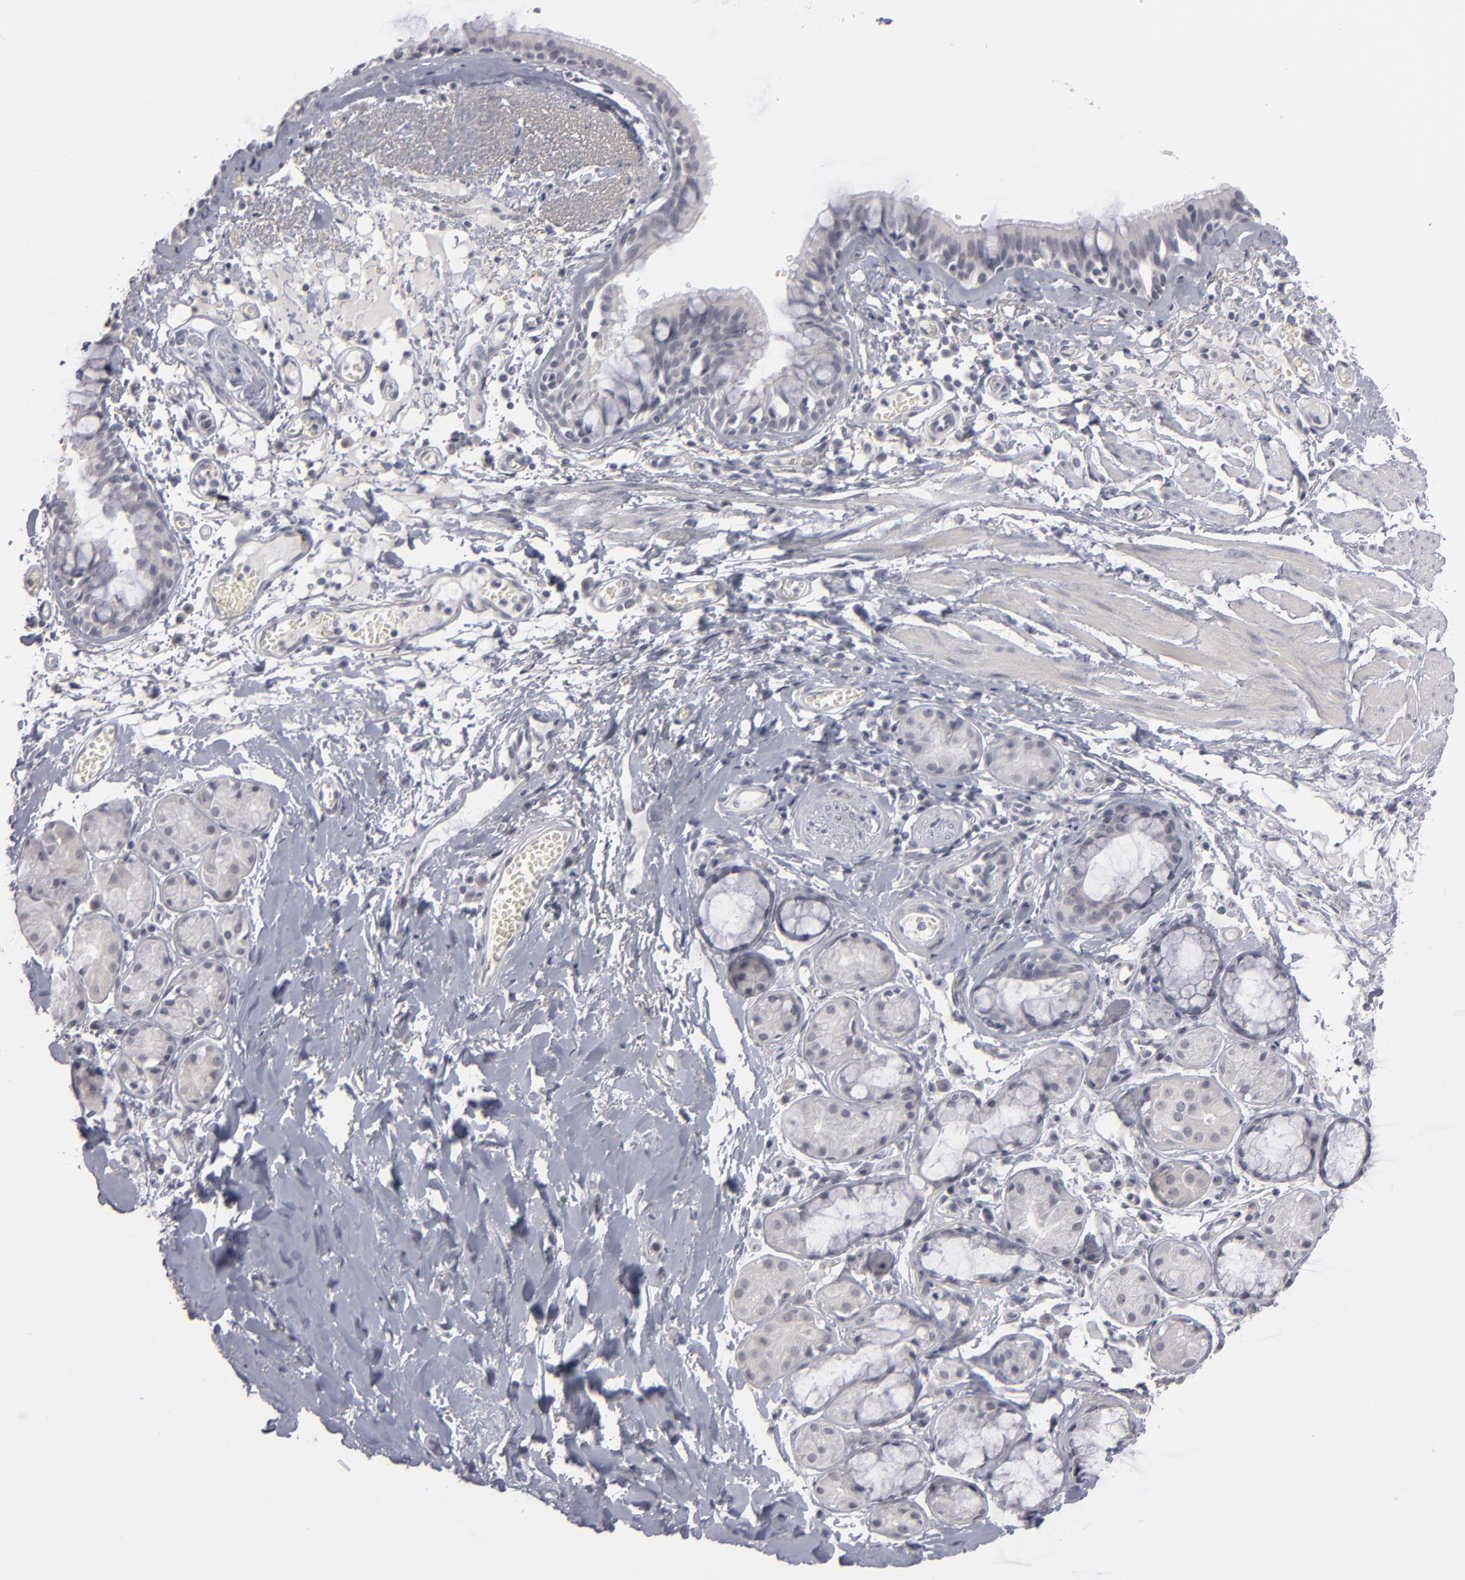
{"staining": {"intensity": "negative", "quantity": "none", "location": "none"}, "tissue": "bronchus", "cell_type": "Respiratory epithelial cells", "image_type": "normal", "snomed": [{"axis": "morphology", "description": "Normal tissue, NOS"}, {"axis": "topography", "description": "Bronchus"}, {"axis": "topography", "description": "Lung"}], "caption": "High magnification brightfield microscopy of normal bronchus stained with DAB (brown) and counterstained with hematoxylin (blue): respiratory epithelial cells show no significant staining. (IHC, brightfield microscopy, high magnification).", "gene": "KIAA1210", "patient": {"sex": "female", "age": 56}}